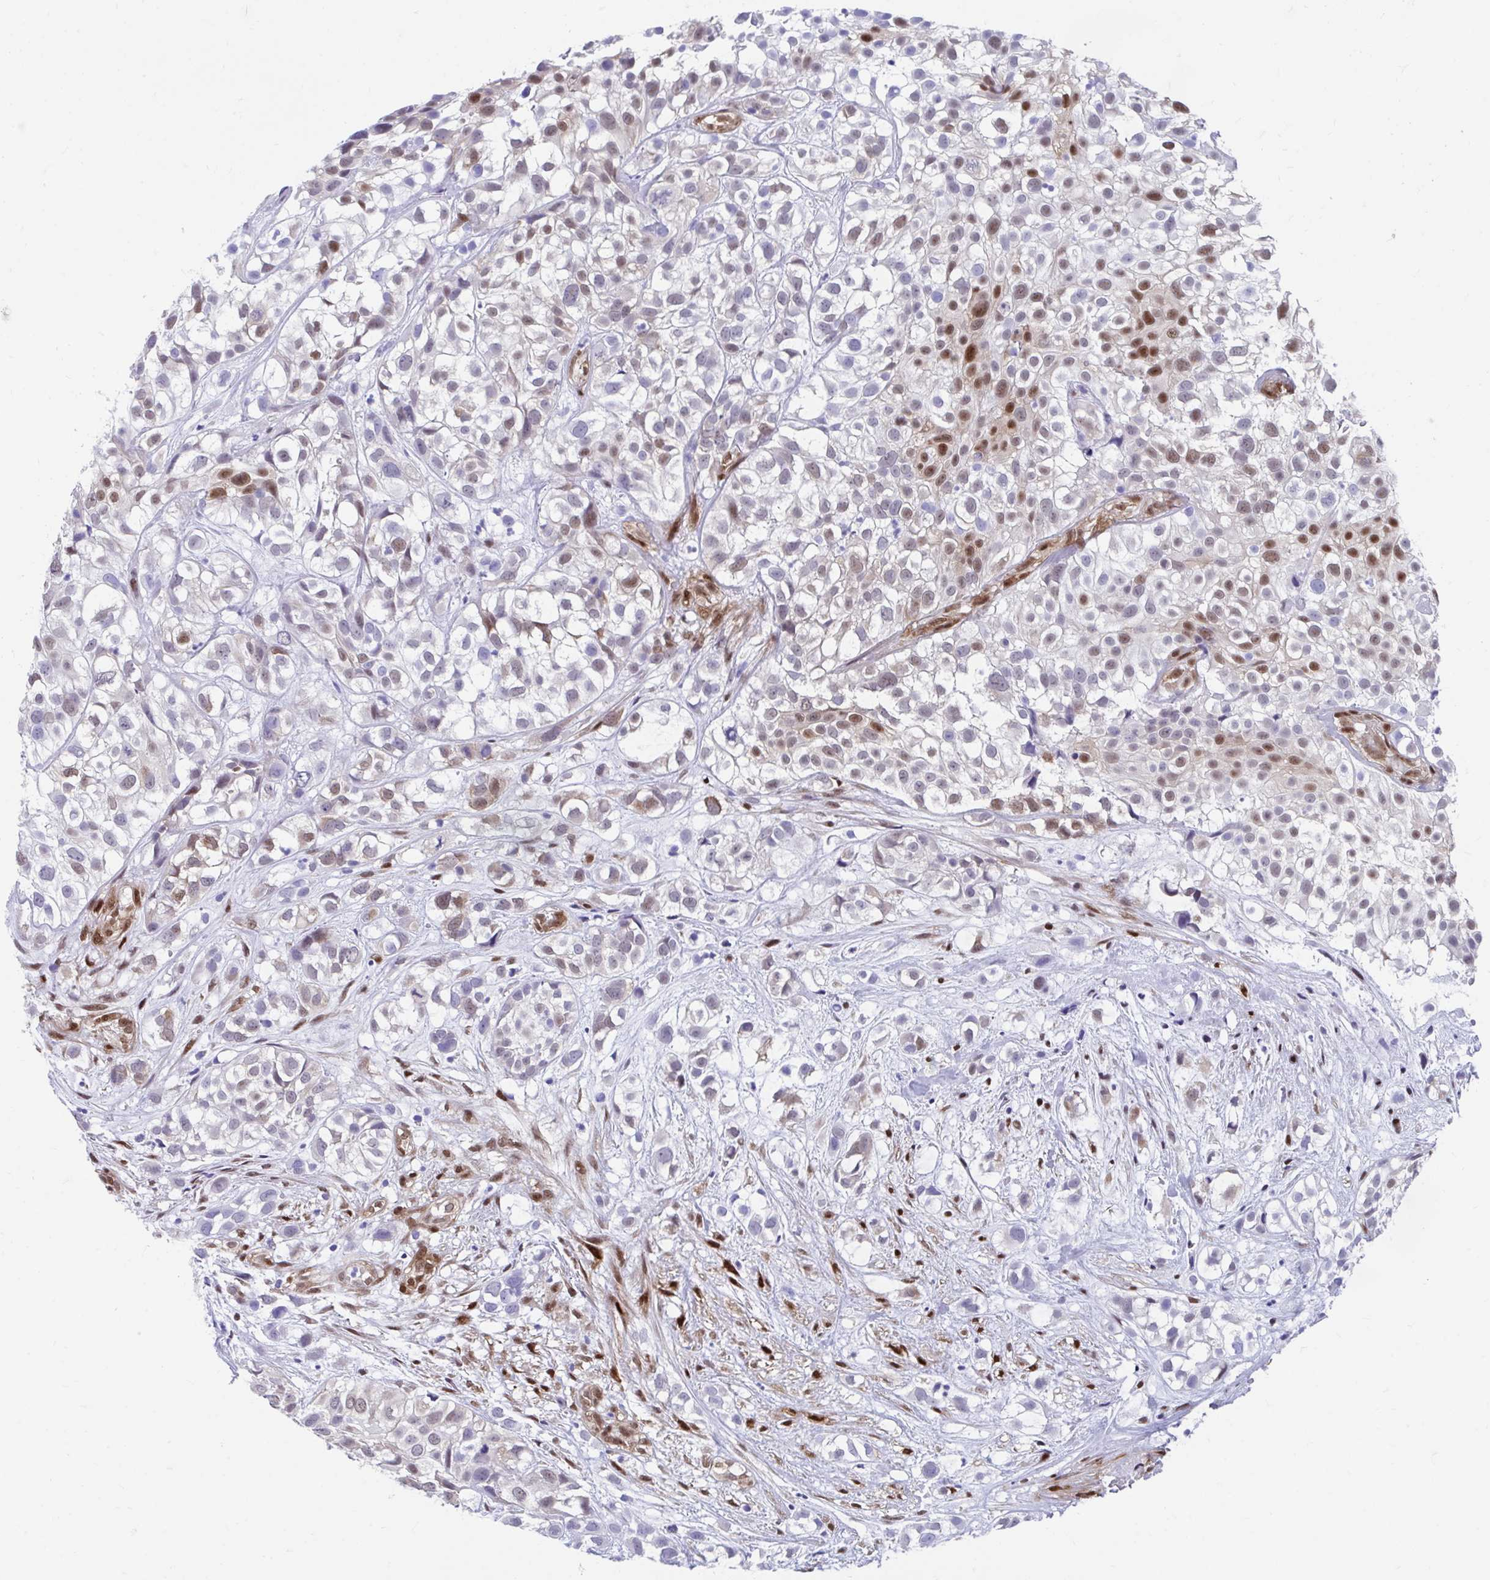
{"staining": {"intensity": "moderate", "quantity": "<25%", "location": "nuclear"}, "tissue": "urothelial cancer", "cell_type": "Tumor cells", "image_type": "cancer", "snomed": [{"axis": "morphology", "description": "Urothelial carcinoma, High grade"}, {"axis": "topography", "description": "Urinary bladder"}], "caption": "There is low levels of moderate nuclear positivity in tumor cells of high-grade urothelial carcinoma, as demonstrated by immunohistochemical staining (brown color).", "gene": "RBPMS", "patient": {"sex": "male", "age": 56}}